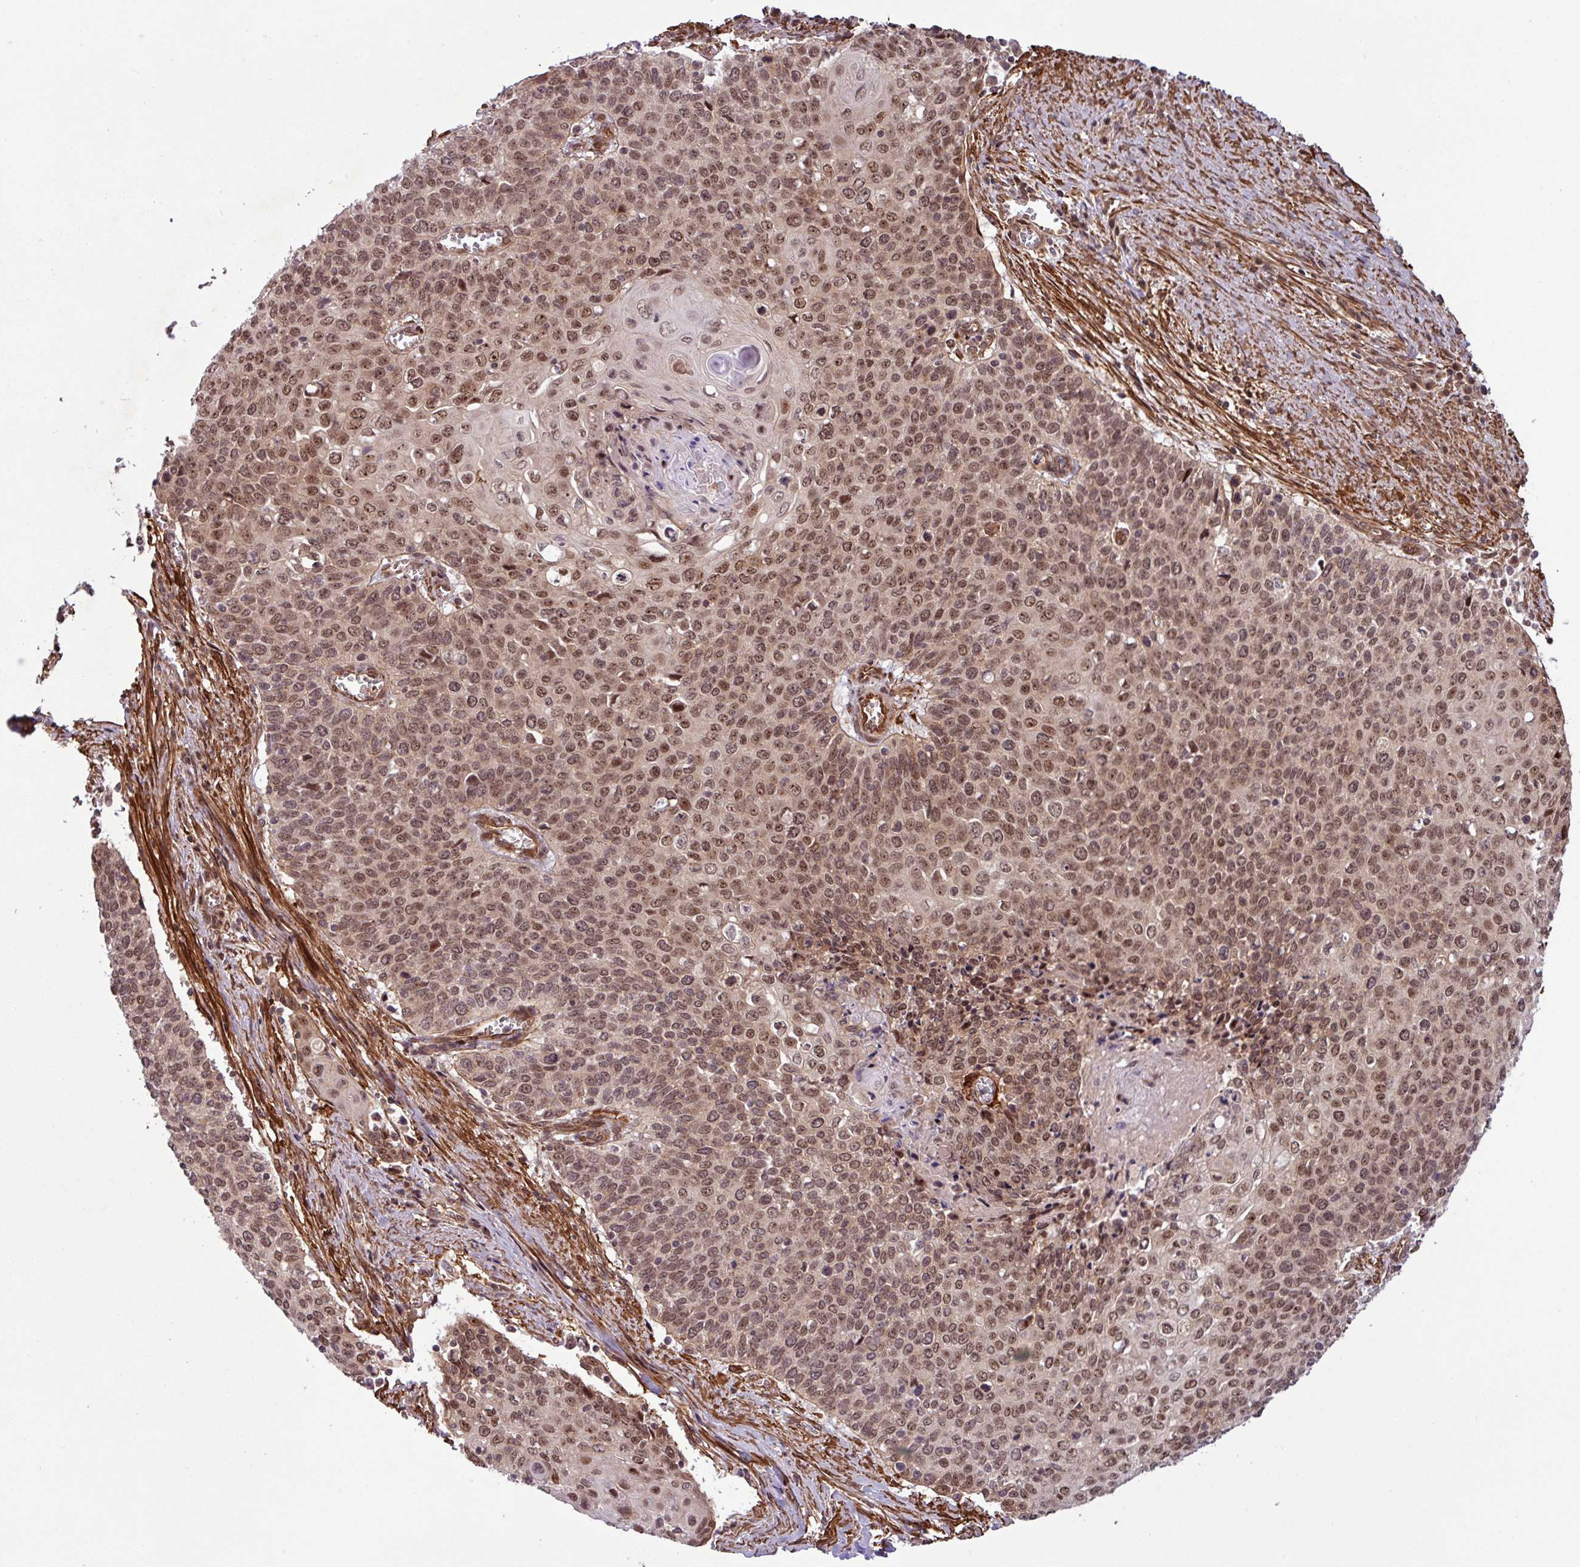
{"staining": {"intensity": "moderate", "quantity": ">75%", "location": "nuclear"}, "tissue": "cervical cancer", "cell_type": "Tumor cells", "image_type": "cancer", "snomed": [{"axis": "morphology", "description": "Squamous cell carcinoma, NOS"}, {"axis": "topography", "description": "Cervix"}], "caption": "IHC (DAB (3,3'-diaminobenzidine)) staining of cervical cancer (squamous cell carcinoma) displays moderate nuclear protein staining in approximately >75% of tumor cells.", "gene": "C7orf50", "patient": {"sex": "female", "age": 39}}